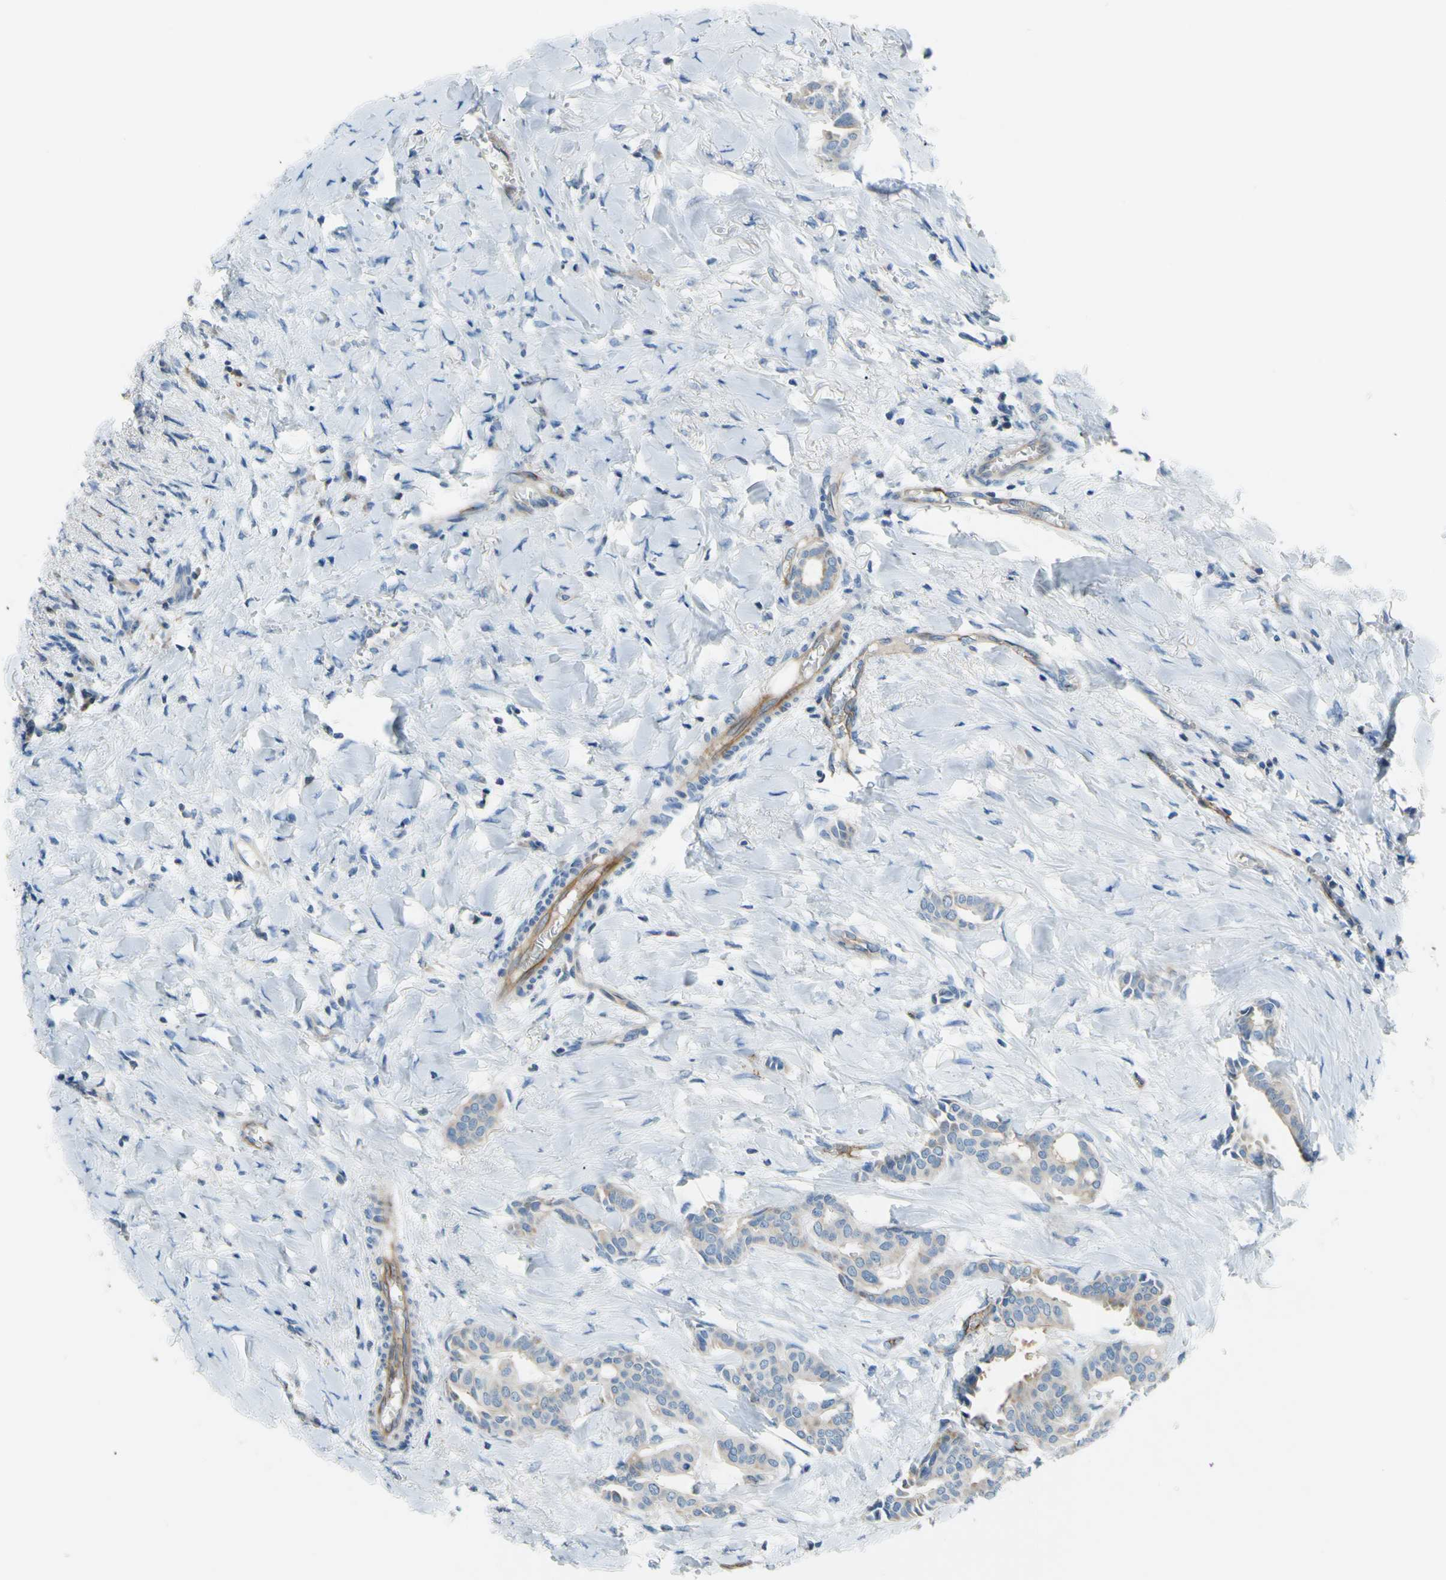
{"staining": {"intensity": "weak", "quantity": "<25%", "location": "cytoplasmic/membranous"}, "tissue": "head and neck cancer", "cell_type": "Tumor cells", "image_type": "cancer", "snomed": [{"axis": "morphology", "description": "Adenocarcinoma, NOS"}, {"axis": "topography", "description": "Salivary gland"}, {"axis": "topography", "description": "Head-Neck"}], "caption": "Head and neck cancer was stained to show a protein in brown. There is no significant expression in tumor cells. (Stains: DAB (3,3'-diaminobenzidine) immunohistochemistry with hematoxylin counter stain, Microscopy: brightfield microscopy at high magnification).", "gene": "PRRG2", "patient": {"sex": "female", "age": 59}}